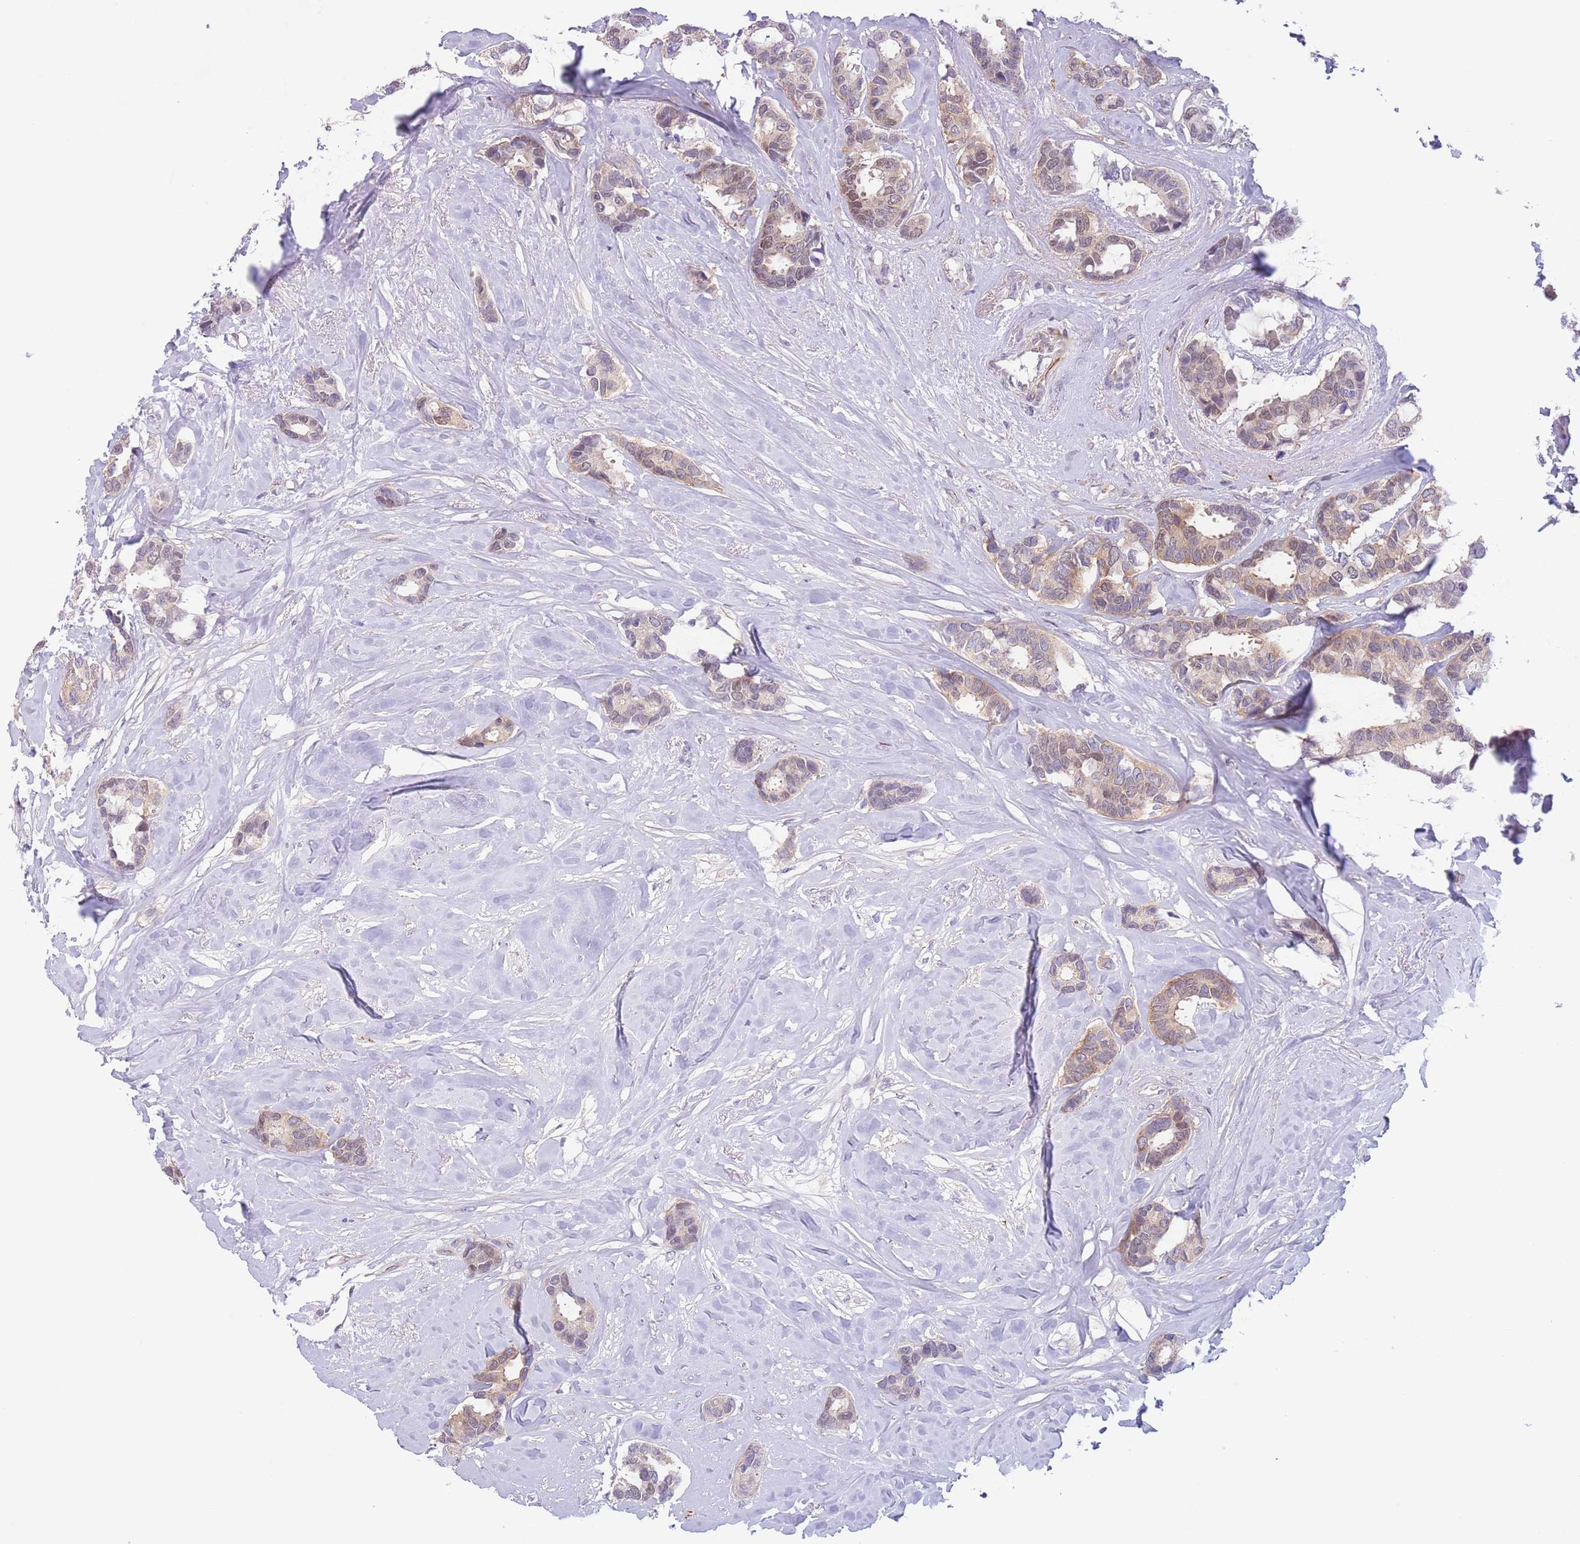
{"staining": {"intensity": "weak", "quantity": ">75%", "location": "cytoplasmic/membranous"}, "tissue": "breast cancer", "cell_type": "Tumor cells", "image_type": "cancer", "snomed": [{"axis": "morphology", "description": "Duct carcinoma"}, {"axis": "topography", "description": "Breast"}], "caption": "The image shows a brown stain indicating the presence of a protein in the cytoplasmic/membranous of tumor cells in breast cancer. The staining was performed using DAB to visualize the protein expression in brown, while the nuclei were stained in blue with hematoxylin (Magnification: 20x).", "gene": "C9orf152", "patient": {"sex": "female", "age": 87}}